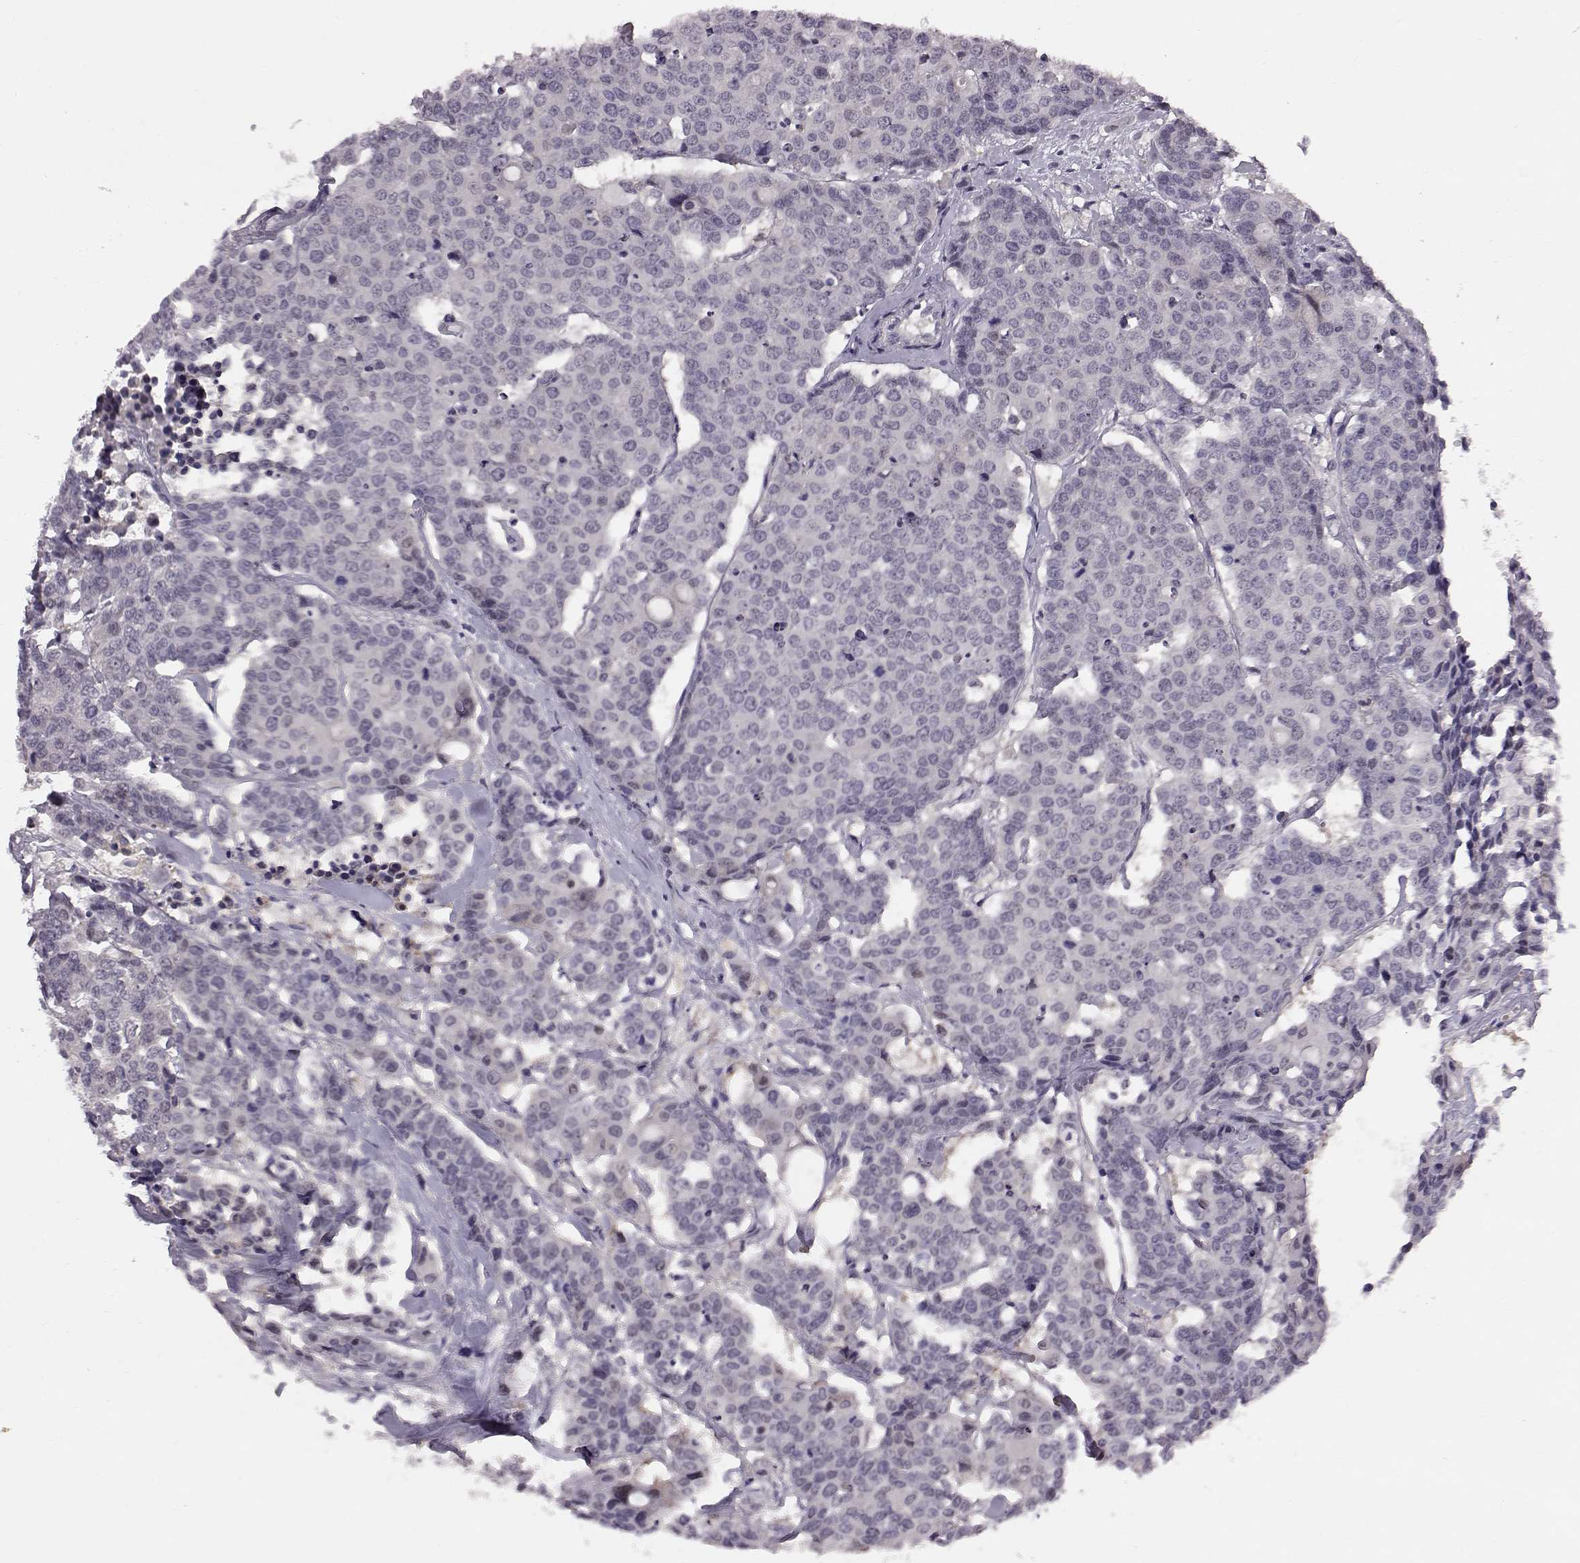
{"staining": {"intensity": "negative", "quantity": "none", "location": "none"}, "tissue": "carcinoid", "cell_type": "Tumor cells", "image_type": "cancer", "snomed": [{"axis": "morphology", "description": "Carcinoid, malignant, NOS"}, {"axis": "topography", "description": "Colon"}], "caption": "This is an immunohistochemistry (IHC) image of human carcinoid. There is no staining in tumor cells.", "gene": "C10orf62", "patient": {"sex": "male", "age": 81}}